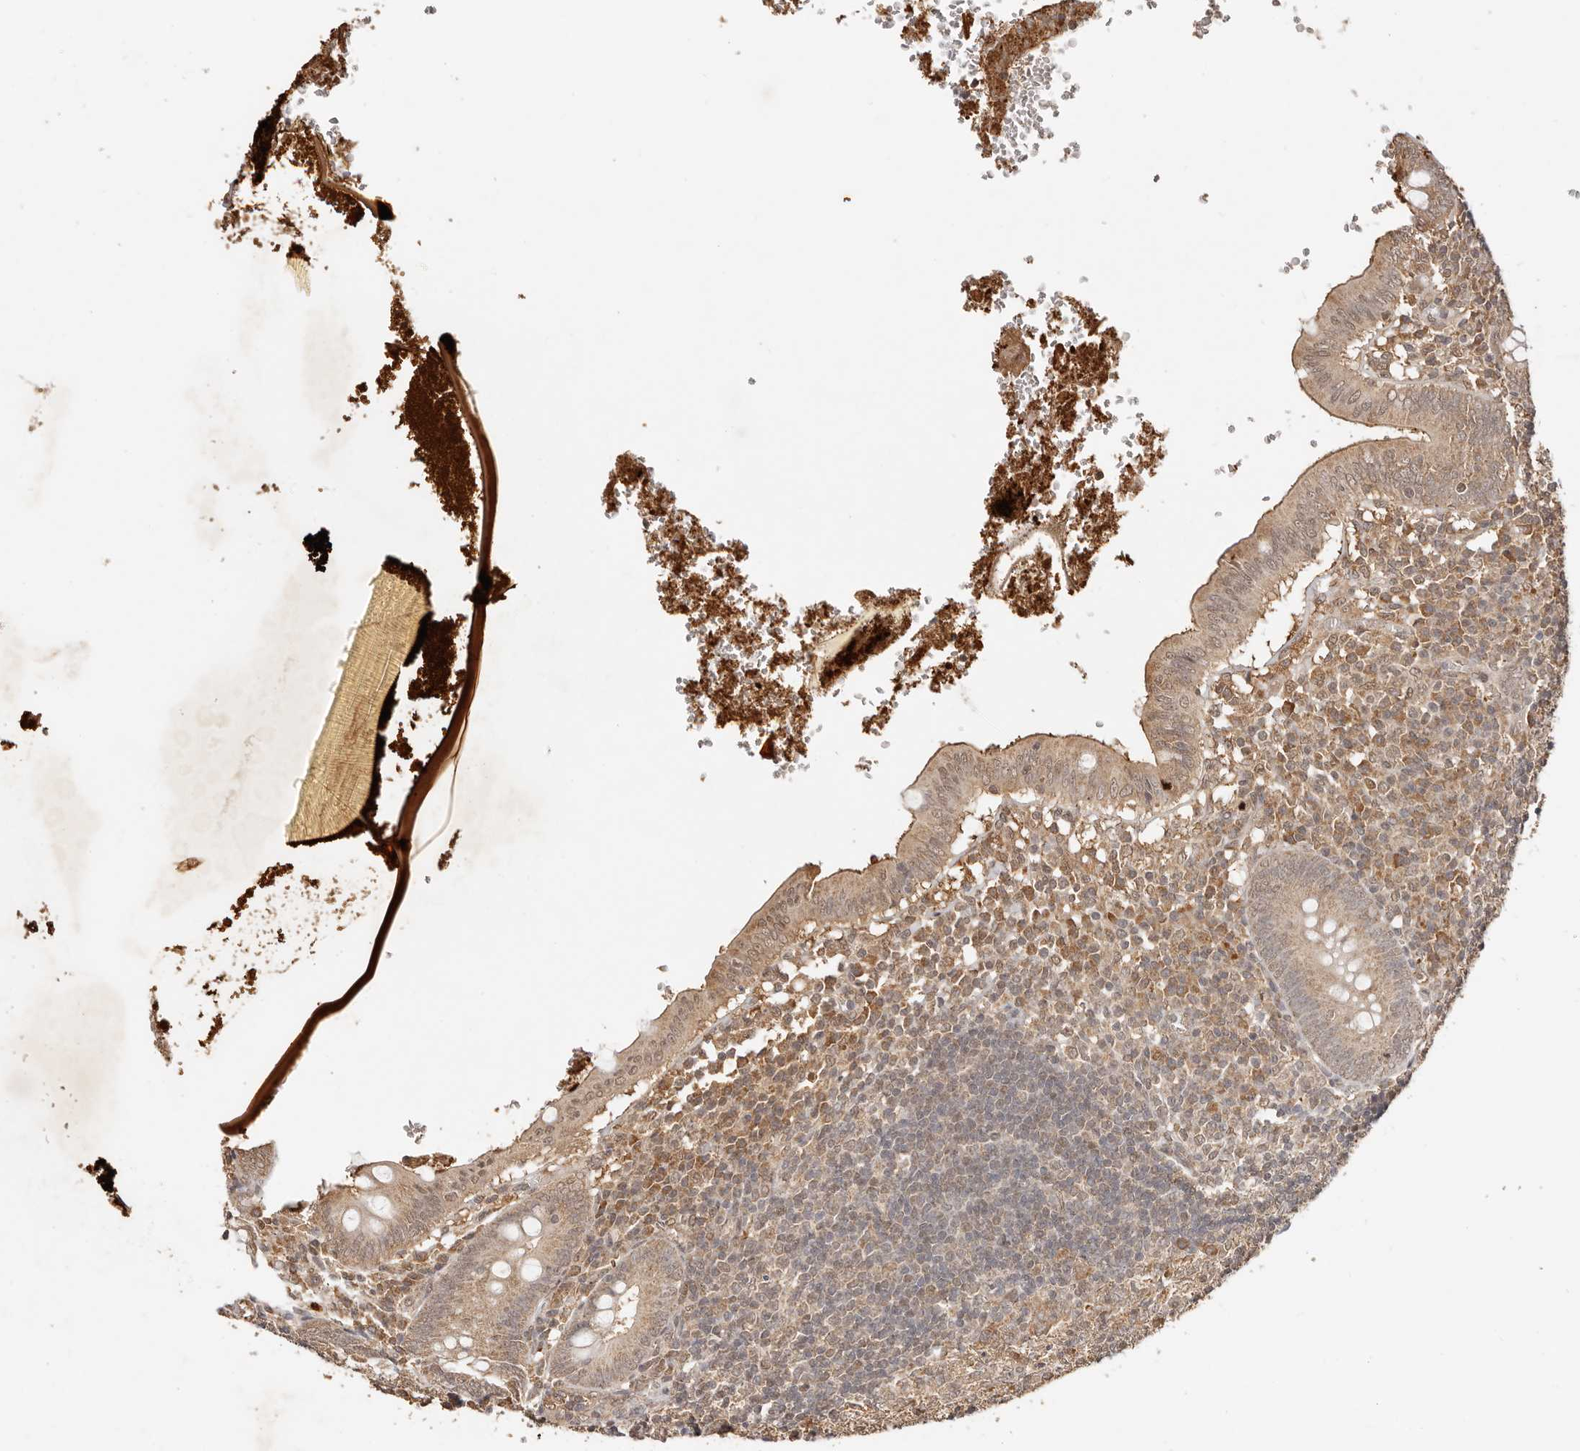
{"staining": {"intensity": "weak", "quantity": ">75%", "location": "cytoplasmic/membranous,nuclear"}, "tissue": "appendix", "cell_type": "Glandular cells", "image_type": "normal", "snomed": [{"axis": "morphology", "description": "Normal tissue, NOS"}, {"axis": "topography", "description": "Appendix"}], "caption": "Glandular cells display low levels of weak cytoplasmic/membranous,nuclear positivity in approximately >75% of cells in benign appendix. The staining was performed using DAB (3,3'-diaminobenzidine), with brown indicating positive protein expression. Nuclei are stained blue with hematoxylin.", "gene": "SEC14L1", "patient": {"sex": "male", "age": 8}}